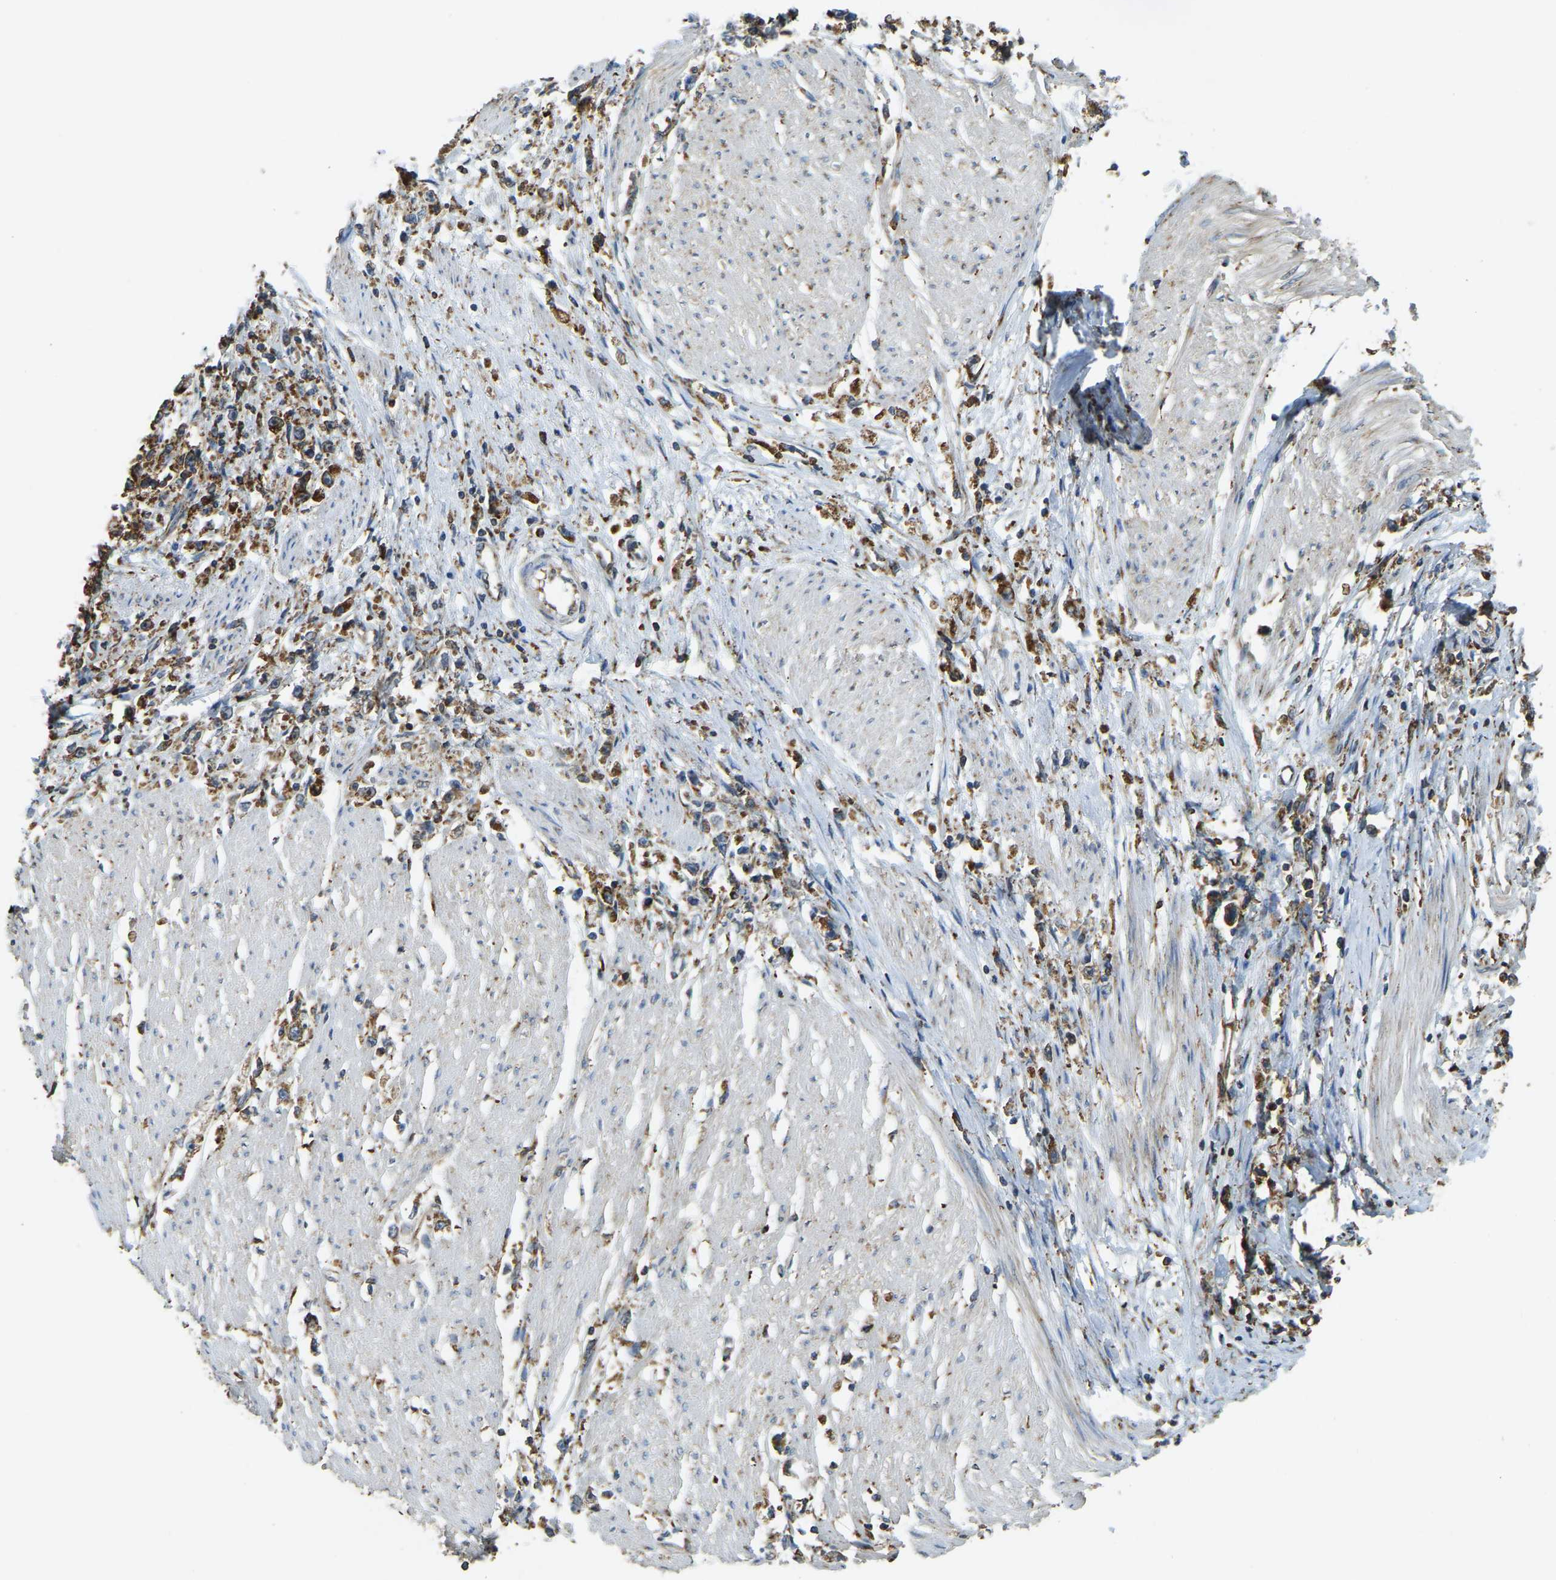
{"staining": {"intensity": "moderate", "quantity": ">75%", "location": "cytoplasmic/membranous"}, "tissue": "stomach cancer", "cell_type": "Tumor cells", "image_type": "cancer", "snomed": [{"axis": "morphology", "description": "Adenocarcinoma, NOS"}, {"axis": "topography", "description": "Stomach"}], "caption": "Stomach cancer stained with DAB (3,3'-diaminobenzidine) immunohistochemistry (IHC) displays medium levels of moderate cytoplasmic/membranous expression in about >75% of tumor cells.", "gene": "RNF115", "patient": {"sex": "female", "age": 59}}